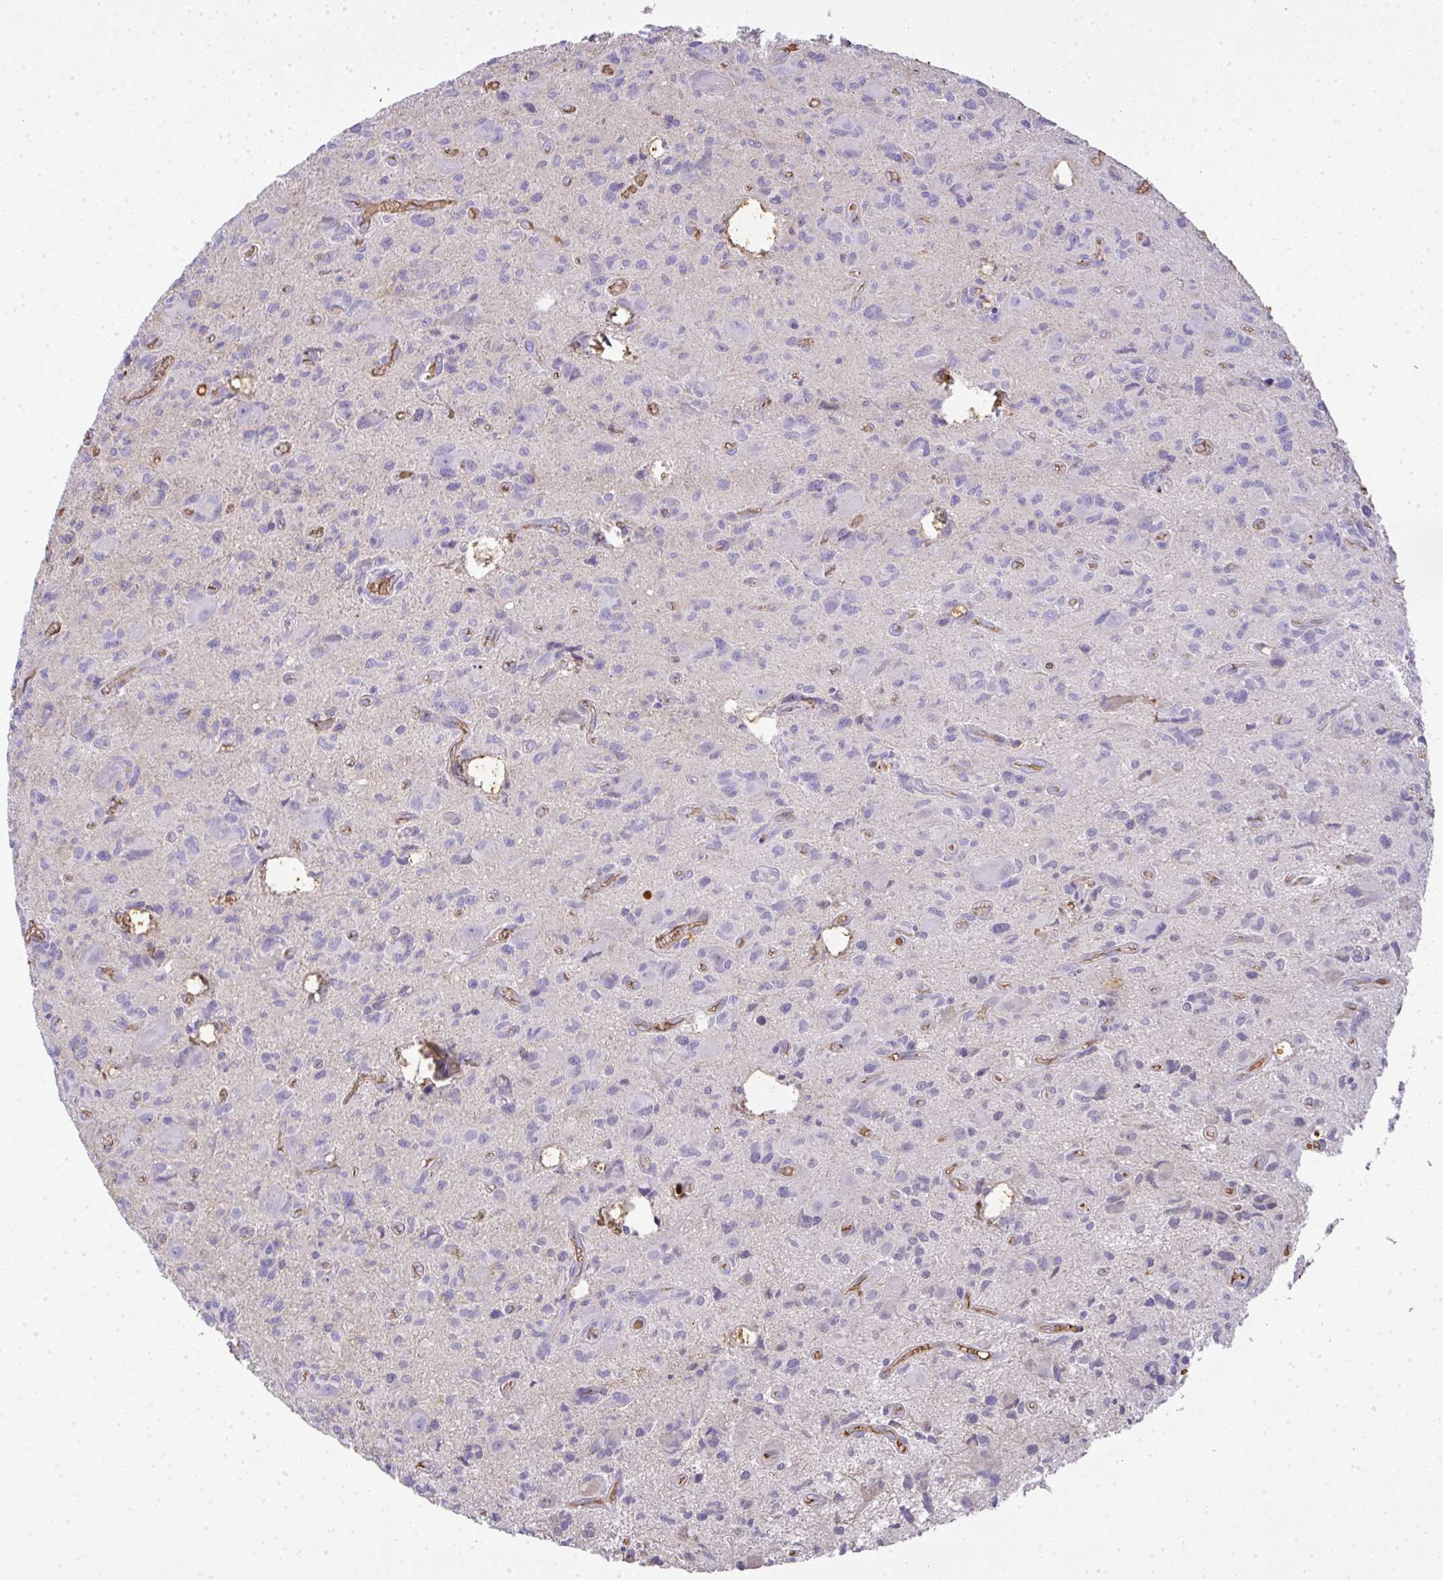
{"staining": {"intensity": "negative", "quantity": "none", "location": "none"}, "tissue": "glioma", "cell_type": "Tumor cells", "image_type": "cancer", "snomed": [{"axis": "morphology", "description": "Glioma, malignant, High grade"}, {"axis": "topography", "description": "Brain"}], "caption": "Human glioma stained for a protein using immunohistochemistry (IHC) exhibits no positivity in tumor cells.", "gene": "SMYD5", "patient": {"sex": "male", "age": 76}}